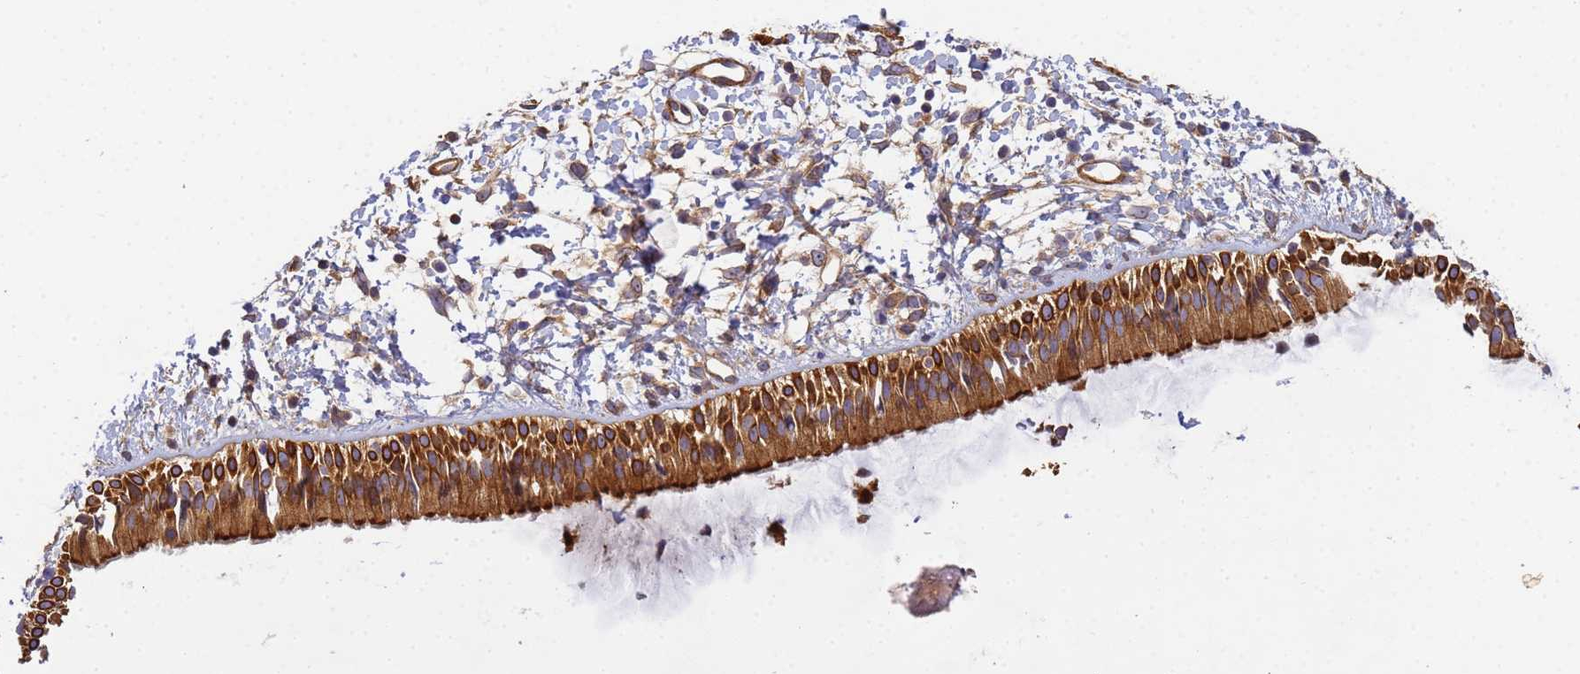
{"staining": {"intensity": "strong", "quantity": ">75%", "location": "cytoplasmic/membranous"}, "tissue": "nasopharynx", "cell_type": "Respiratory epithelial cells", "image_type": "normal", "snomed": [{"axis": "morphology", "description": "Normal tissue, NOS"}, {"axis": "topography", "description": "Nasopharynx"}], "caption": "Normal nasopharynx shows strong cytoplasmic/membranous staining in approximately >75% of respiratory epithelial cells.", "gene": "RALGAPA2", "patient": {"sex": "male", "age": 22}}